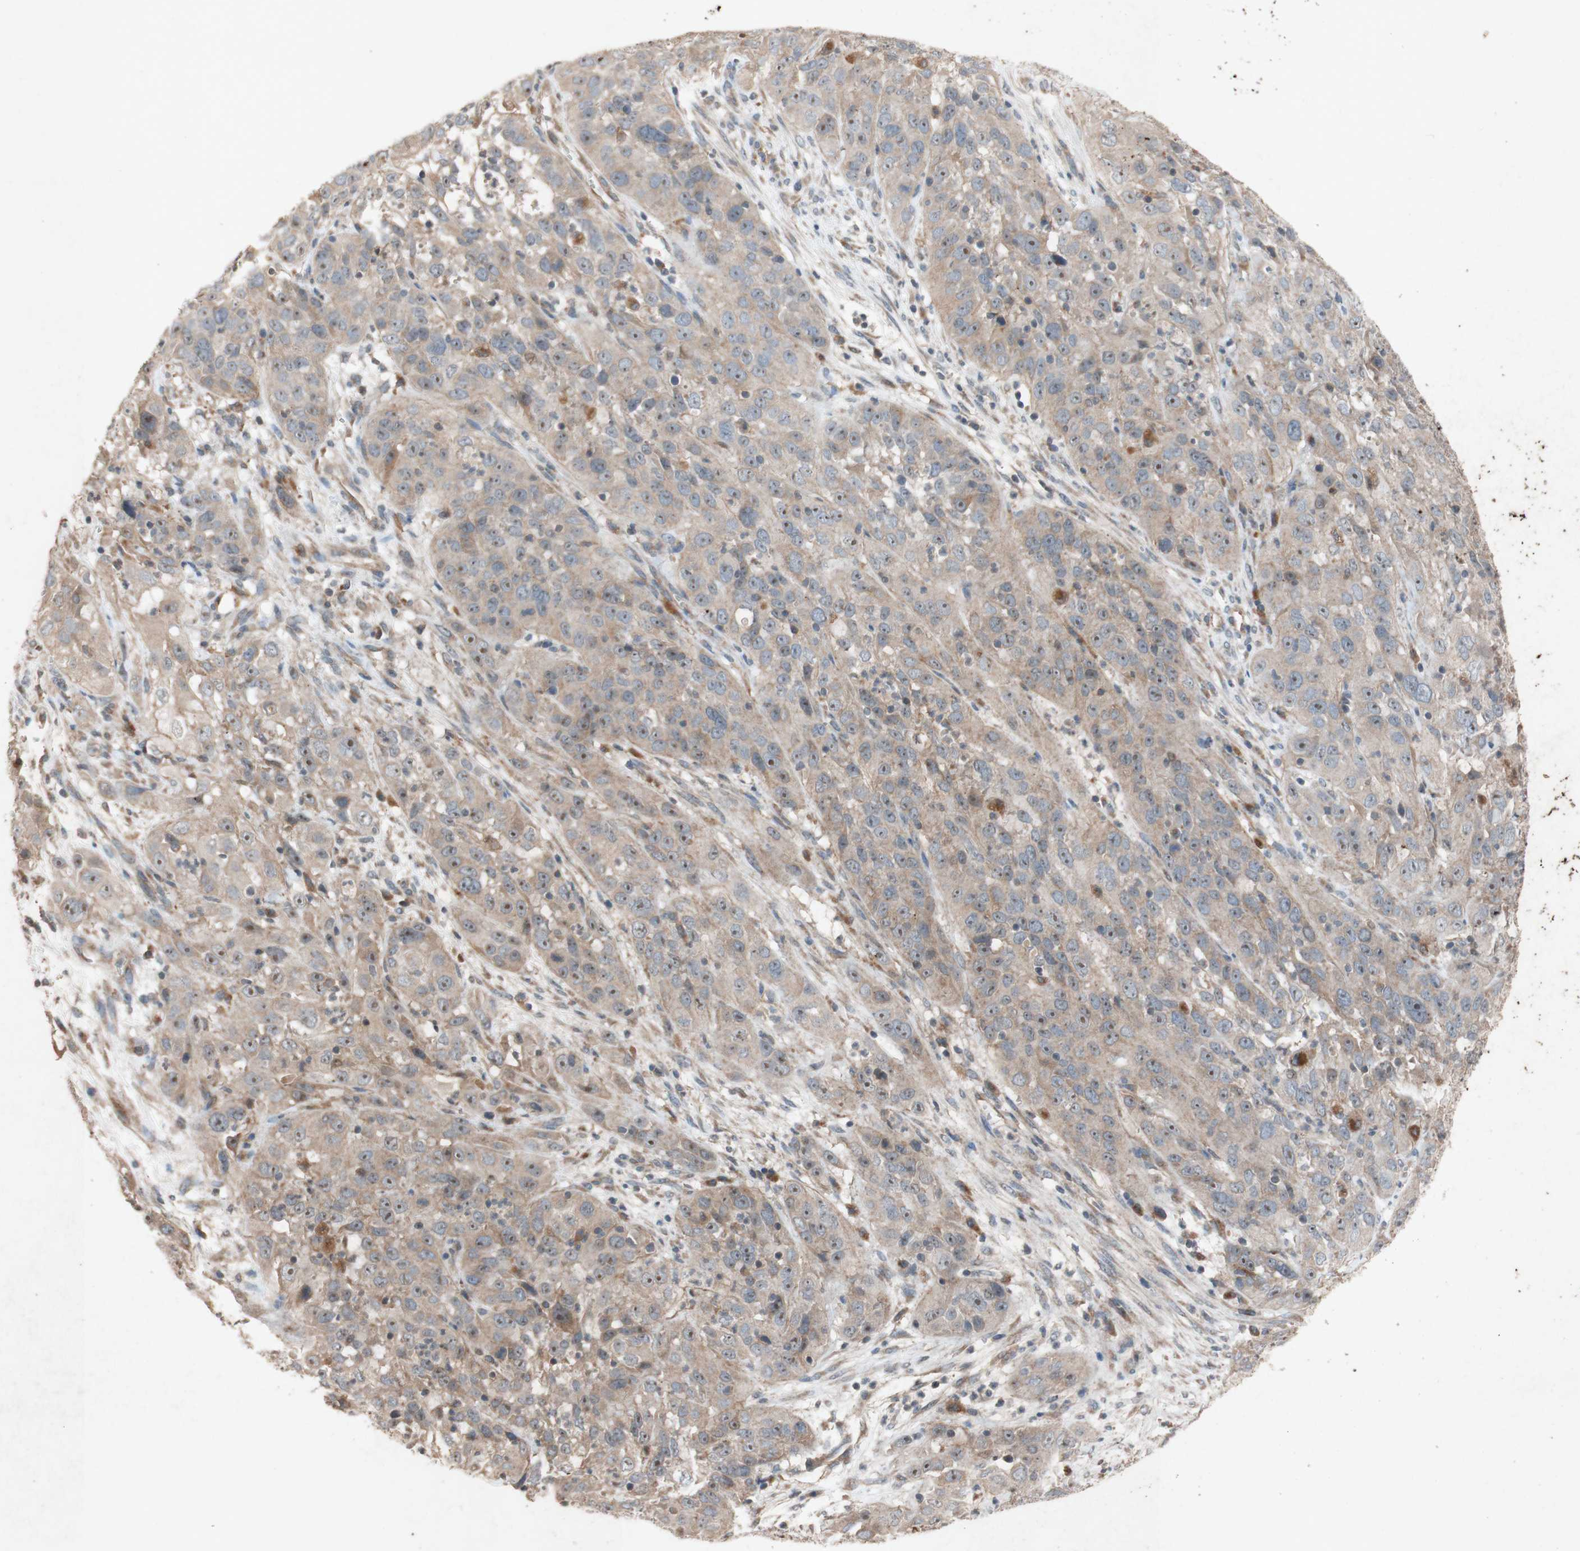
{"staining": {"intensity": "weak", "quantity": ">75%", "location": "cytoplasmic/membranous,nuclear"}, "tissue": "cervical cancer", "cell_type": "Tumor cells", "image_type": "cancer", "snomed": [{"axis": "morphology", "description": "Squamous cell carcinoma, NOS"}, {"axis": "topography", "description": "Cervix"}], "caption": "Human cervical cancer (squamous cell carcinoma) stained with a protein marker reveals weak staining in tumor cells.", "gene": "ATP6V1F", "patient": {"sex": "female", "age": 32}}